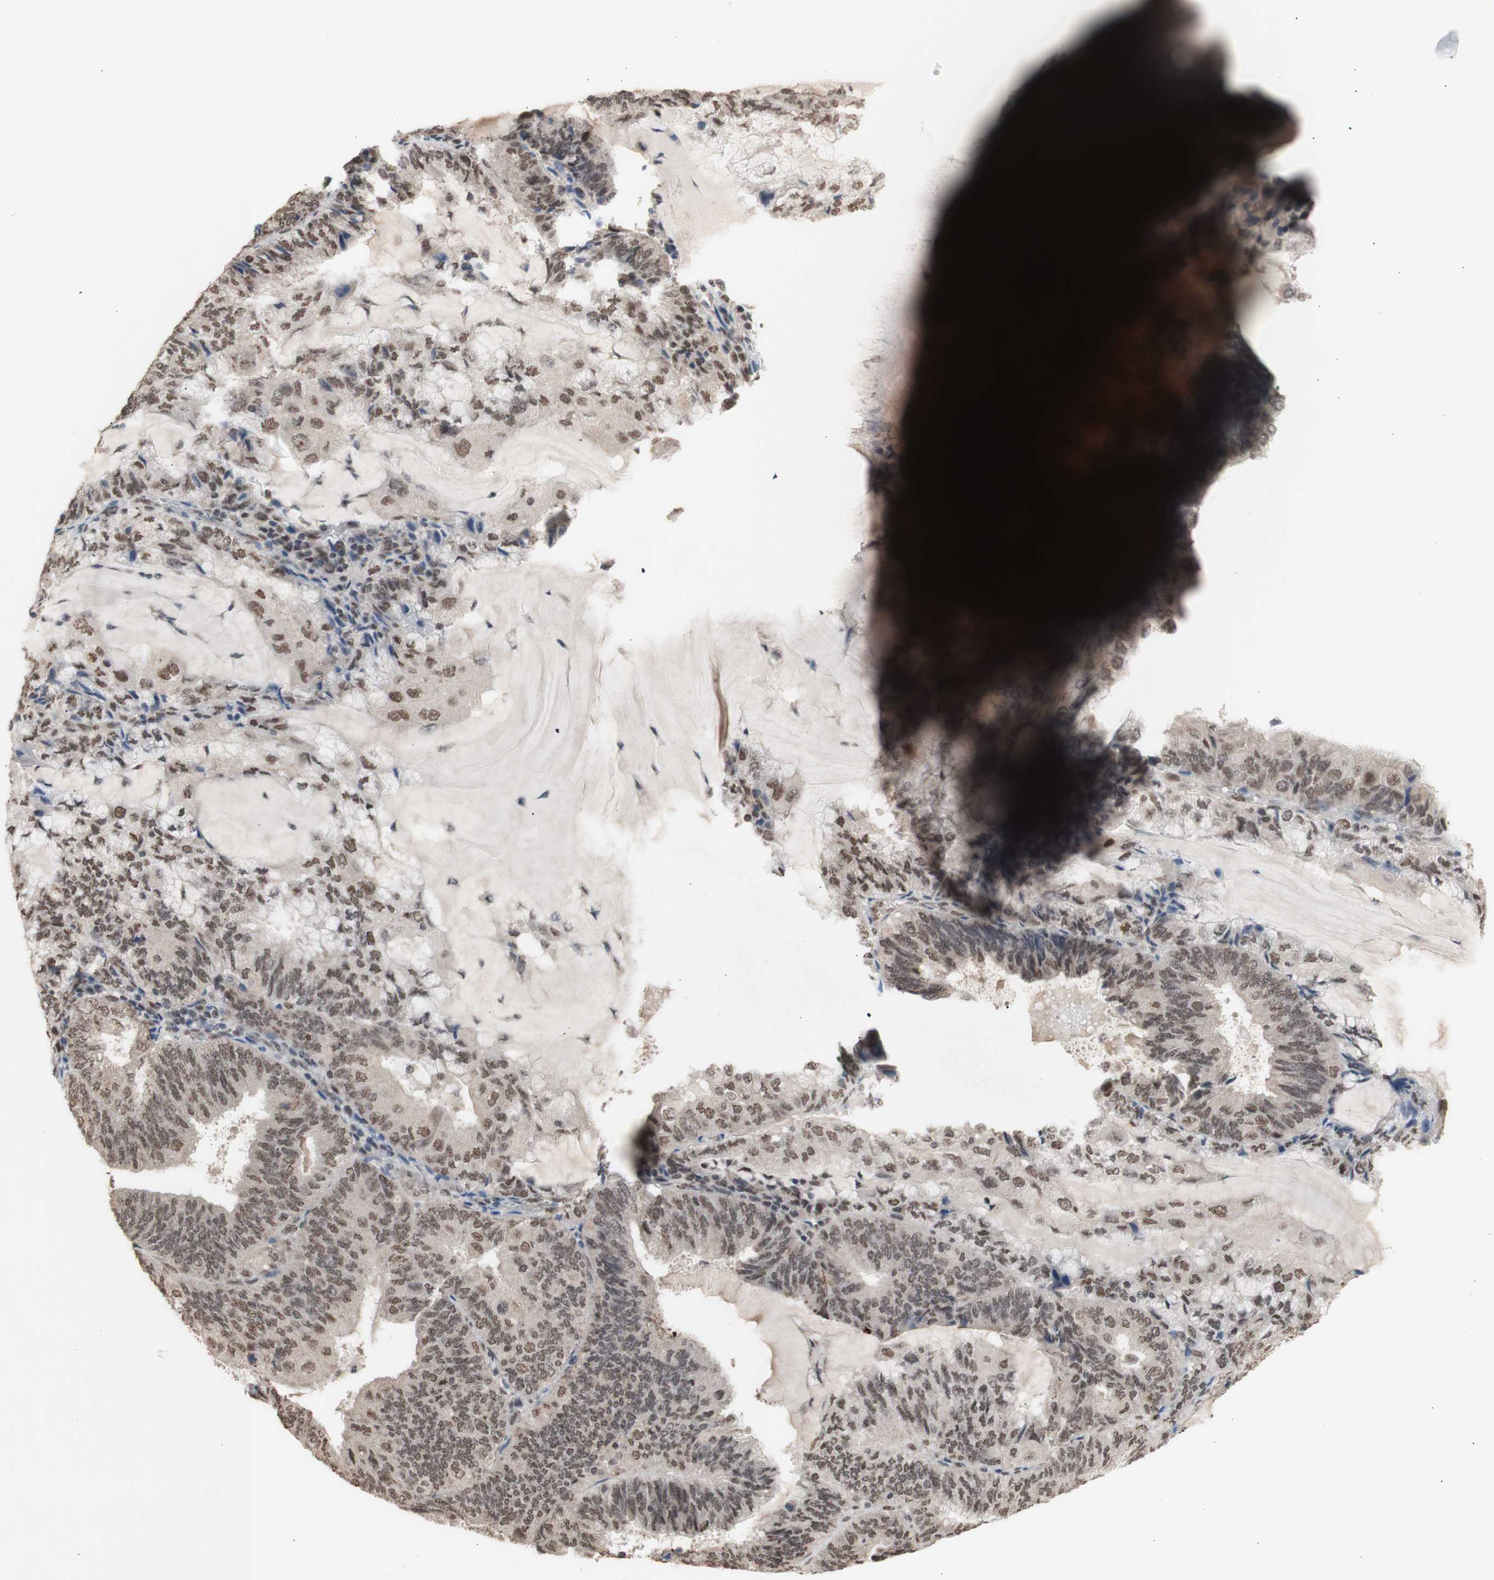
{"staining": {"intensity": "weak", "quantity": ">75%", "location": "nuclear"}, "tissue": "endometrial cancer", "cell_type": "Tumor cells", "image_type": "cancer", "snomed": [{"axis": "morphology", "description": "Adenocarcinoma, NOS"}, {"axis": "topography", "description": "Endometrium"}], "caption": "Immunohistochemical staining of human endometrial adenocarcinoma exhibits low levels of weak nuclear expression in about >75% of tumor cells.", "gene": "SFPQ", "patient": {"sex": "female", "age": 81}}